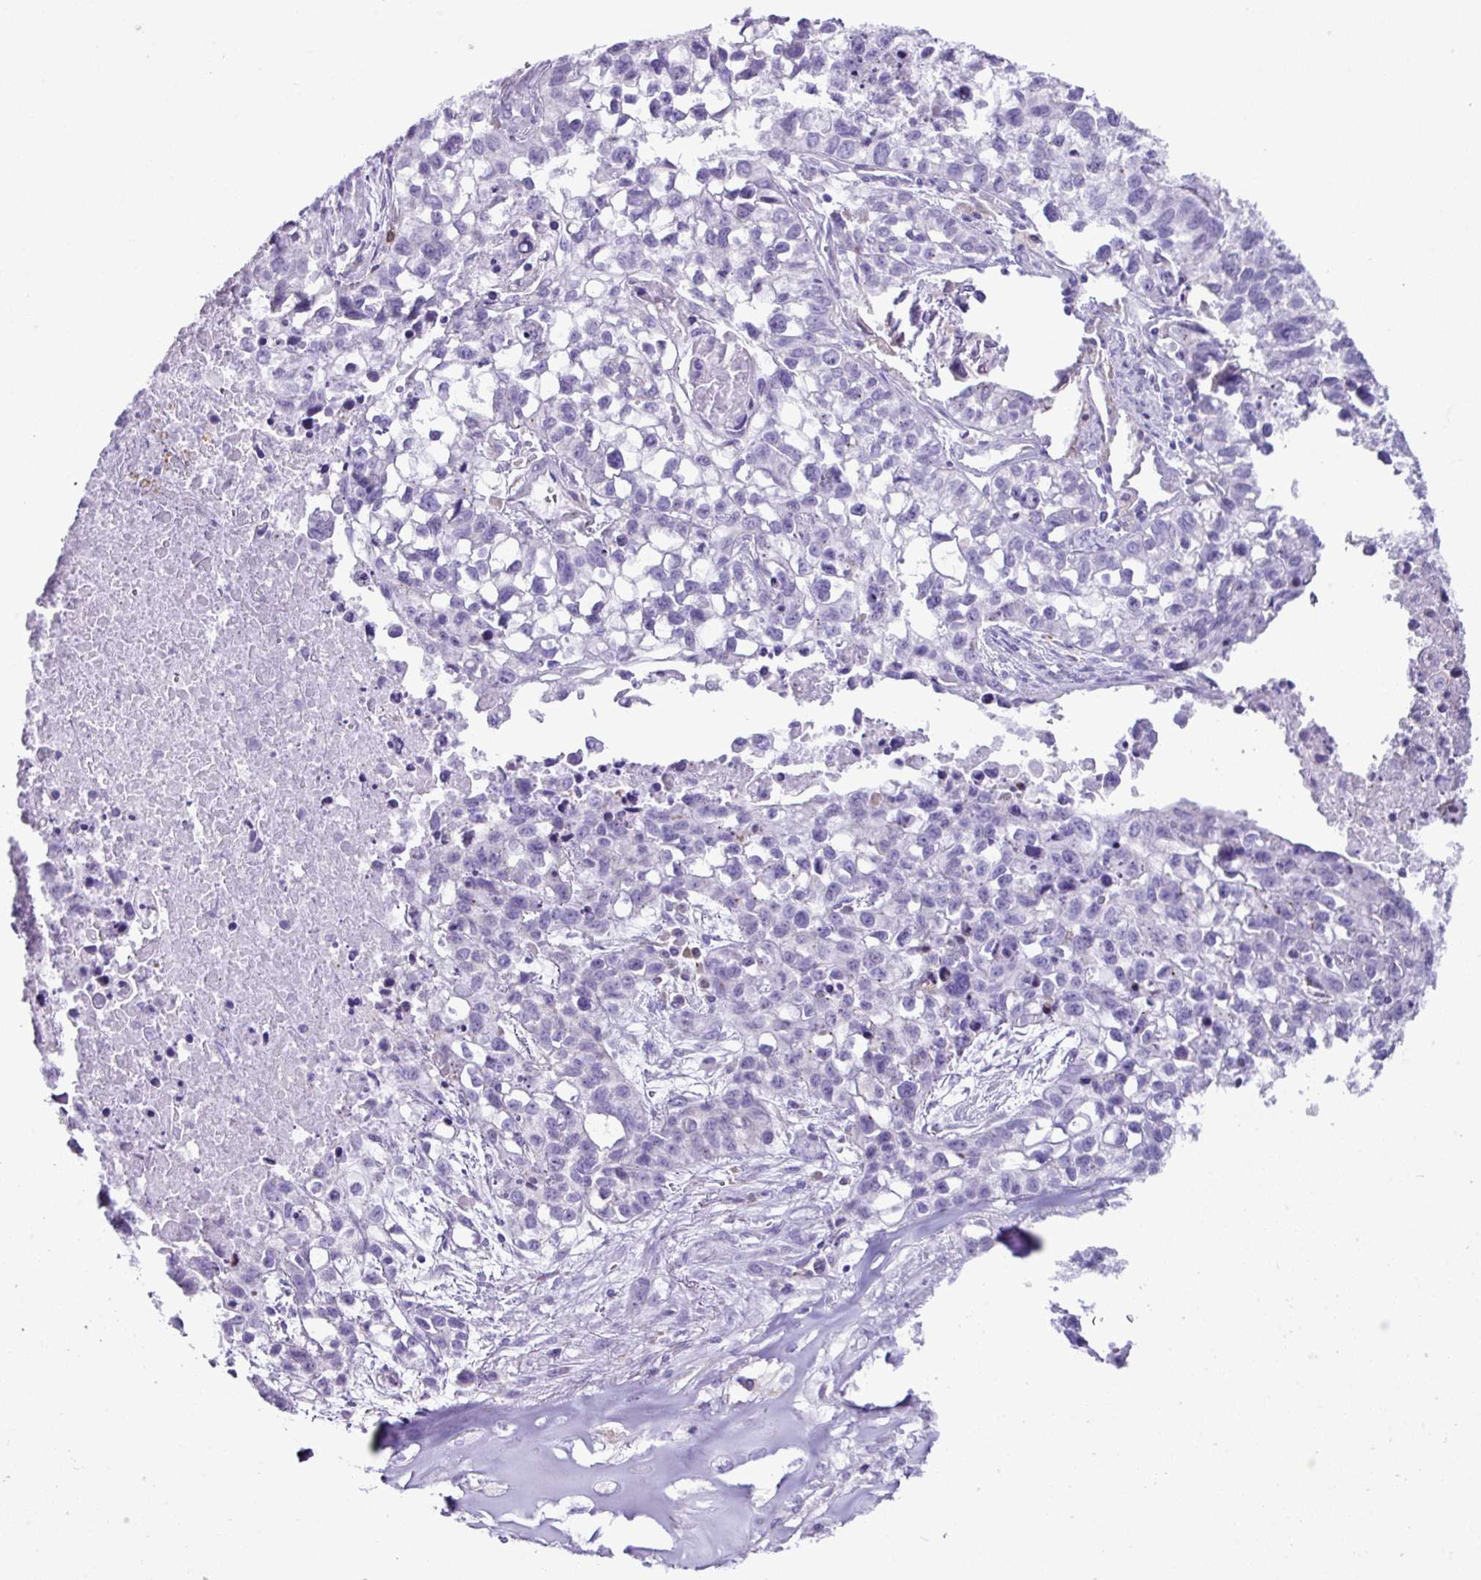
{"staining": {"intensity": "negative", "quantity": "none", "location": "none"}, "tissue": "lung cancer", "cell_type": "Tumor cells", "image_type": "cancer", "snomed": [{"axis": "morphology", "description": "Squamous cell carcinoma, NOS"}, {"axis": "topography", "description": "Lung"}], "caption": "There is no significant staining in tumor cells of squamous cell carcinoma (lung). The staining was performed using DAB (3,3'-diaminobenzidine) to visualize the protein expression in brown, while the nuclei were stained in blue with hematoxylin (Magnification: 20x).", "gene": "RGS21", "patient": {"sex": "male", "age": 74}}